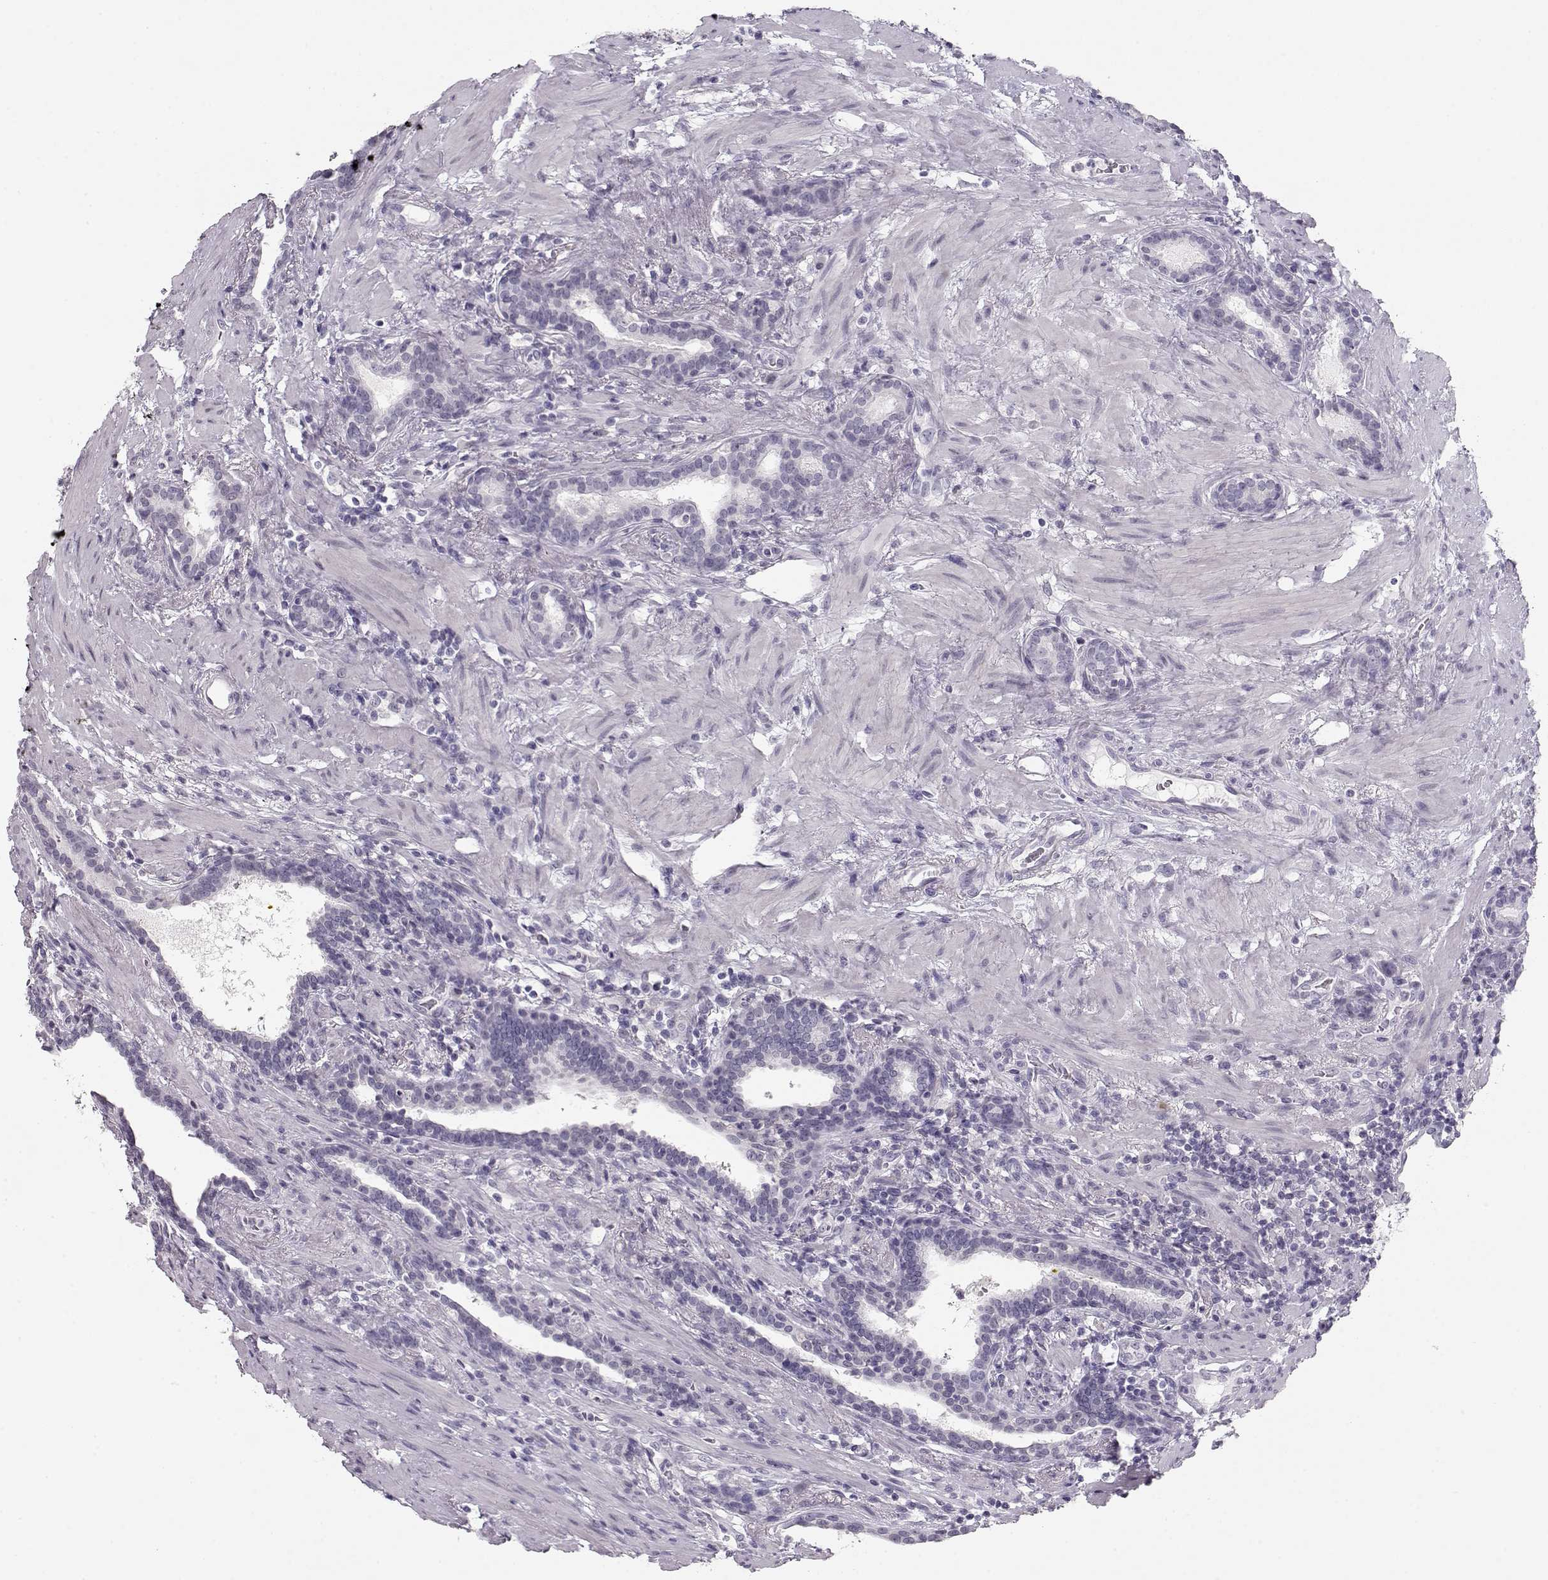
{"staining": {"intensity": "negative", "quantity": "none", "location": "none"}, "tissue": "prostate cancer", "cell_type": "Tumor cells", "image_type": "cancer", "snomed": [{"axis": "morphology", "description": "Adenocarcinoma, NOS"}, {"axis": "topography", "description": "Prostate"}], "caption": "Tumor cells are negative for protein expression in human prostate cancer.", "gene": "IMPG1", "patient": {"sex": "male", "age": 66}}